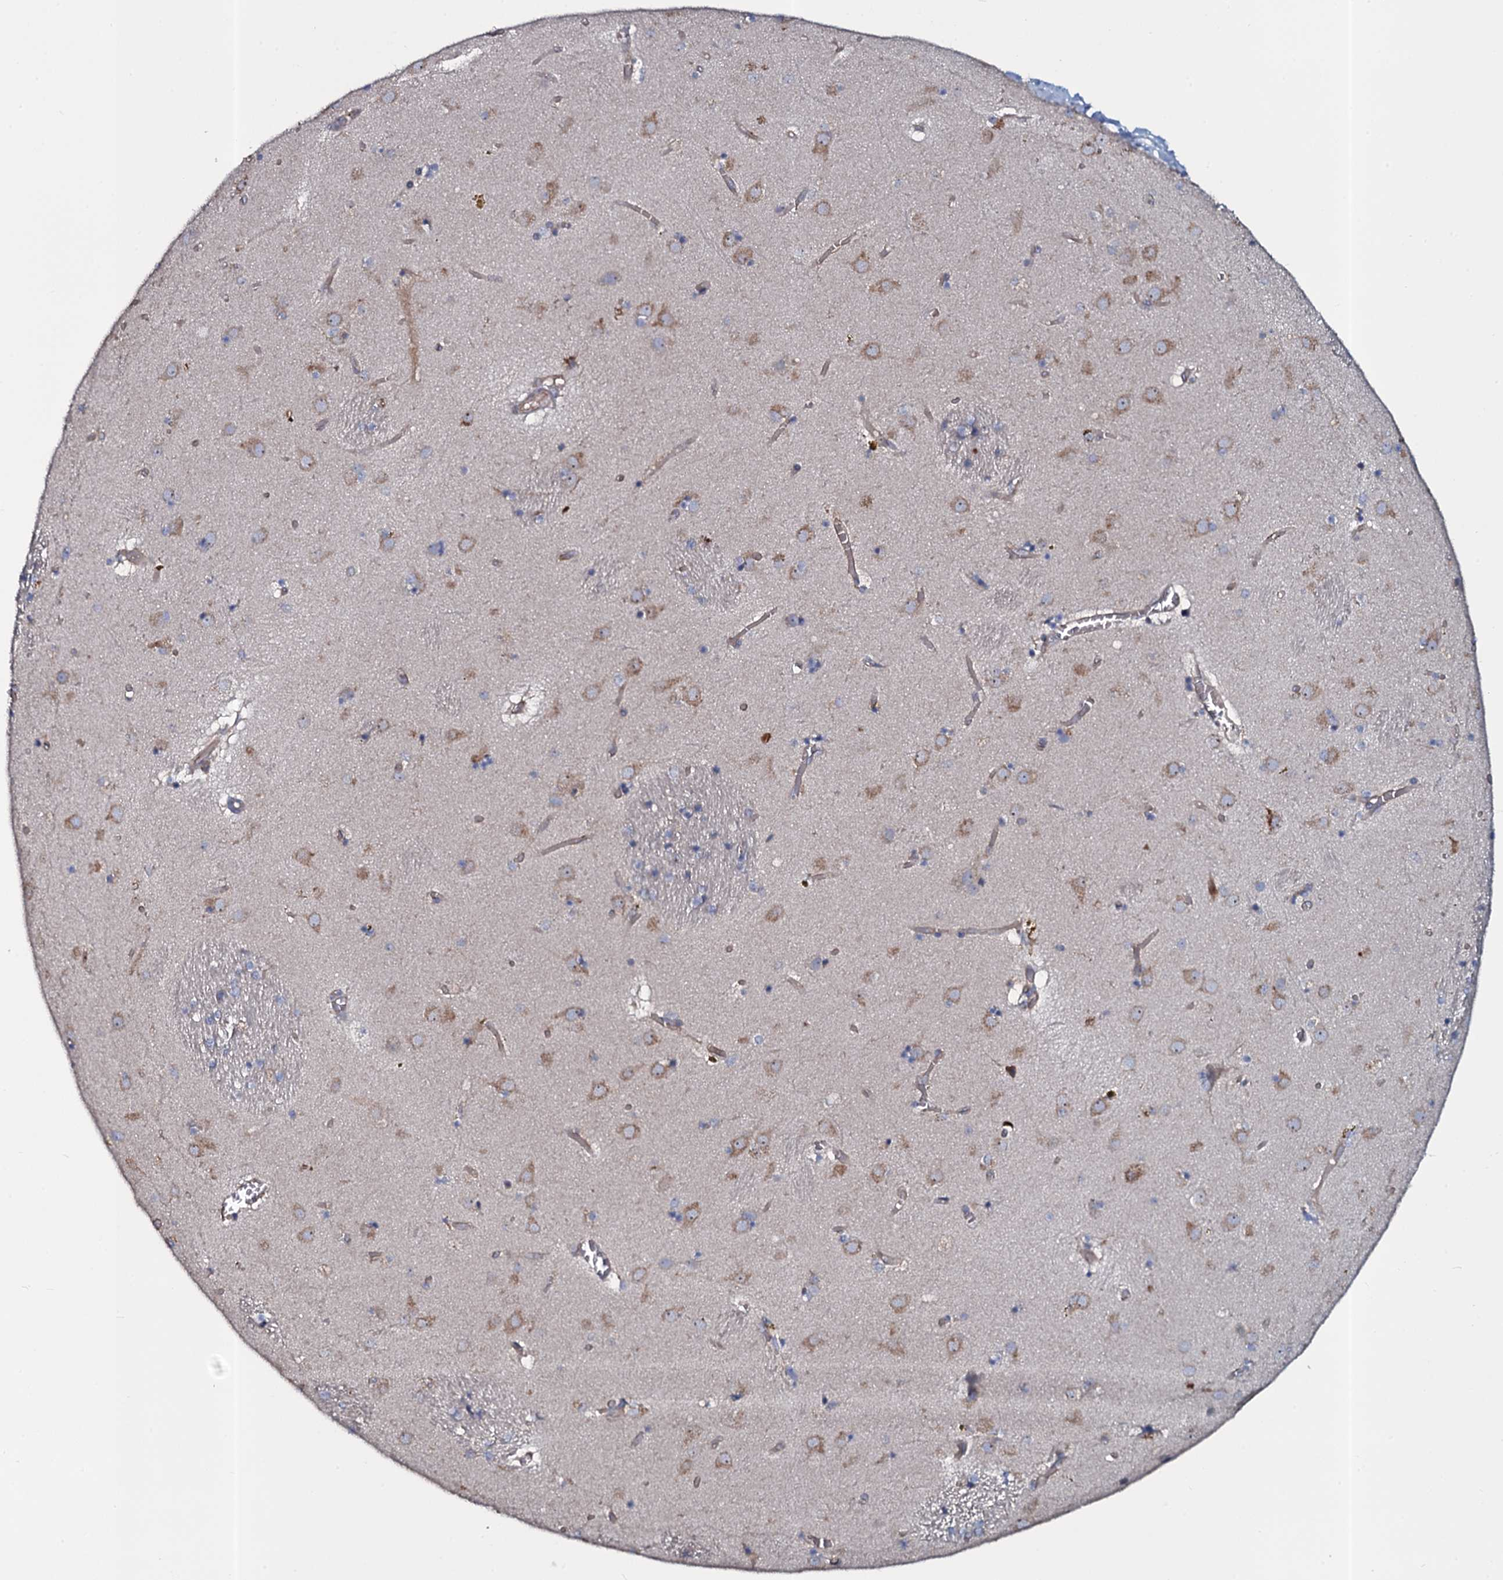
{"staining": {"intensity": "moderate", "quantity": "<25%", "location": "cytoplasmic/membranous"}, "tissue": "caudate", "cell_type": "Glial cells", "image_type": "normal", "snomed": [{"axis": "morphology", "description": "Normal tissue, NOS"}, {"axis": "topography", "description": "Lateral ventricle wall"}], "caption": "Immunohistochemical staining of normal caudate displays <25% levels of moderate cytoplasmic/membranous protein expression in about <25% of glial cells. (Brightfield microscopy of DAB IHC at high magnification).", "gene": "TMEM151A", "patient": {"sex": "male", "age": 70}}